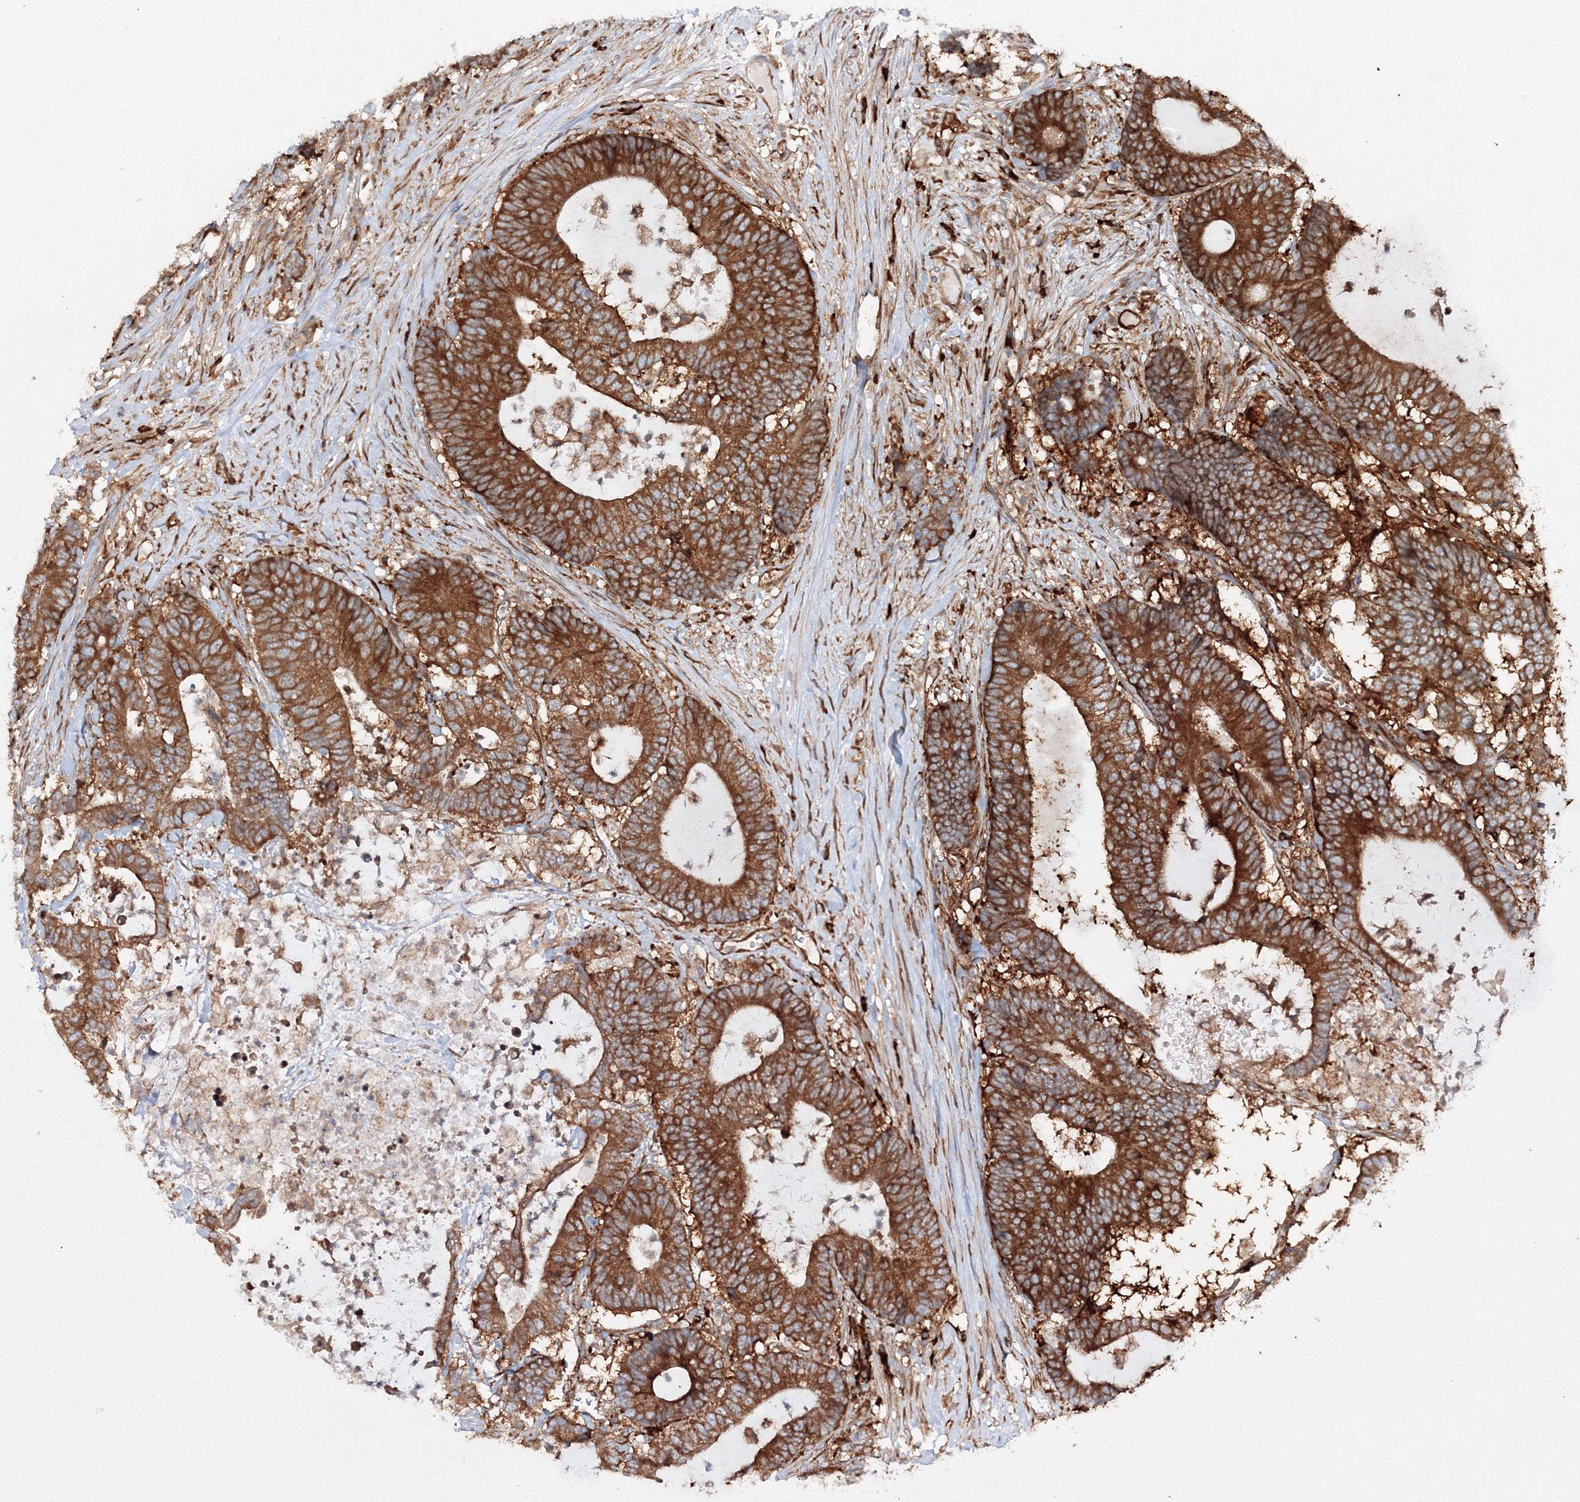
{"staining": {"intensity": "strong", "quantity": ">75%", "location": "cytoplasmic/membranous"}, "tissue": "colorectal cancer", "cell_type": "Tumor cells", "image_type": "cancer", "snomed": [{"axis": "morphology", "description": "Adenocarcinoma, NOS"}, {"axis": "topography", "description": "Colon"}], "caption": "Human colorectal cancer (adenocarcinoma) stained for a protein (brown) displays strong cytoplasmic/membranous positive positivity in about >75% of tumor cells.", "gene": "HARS1", "patient": {"sex": "female", "age": 84}}